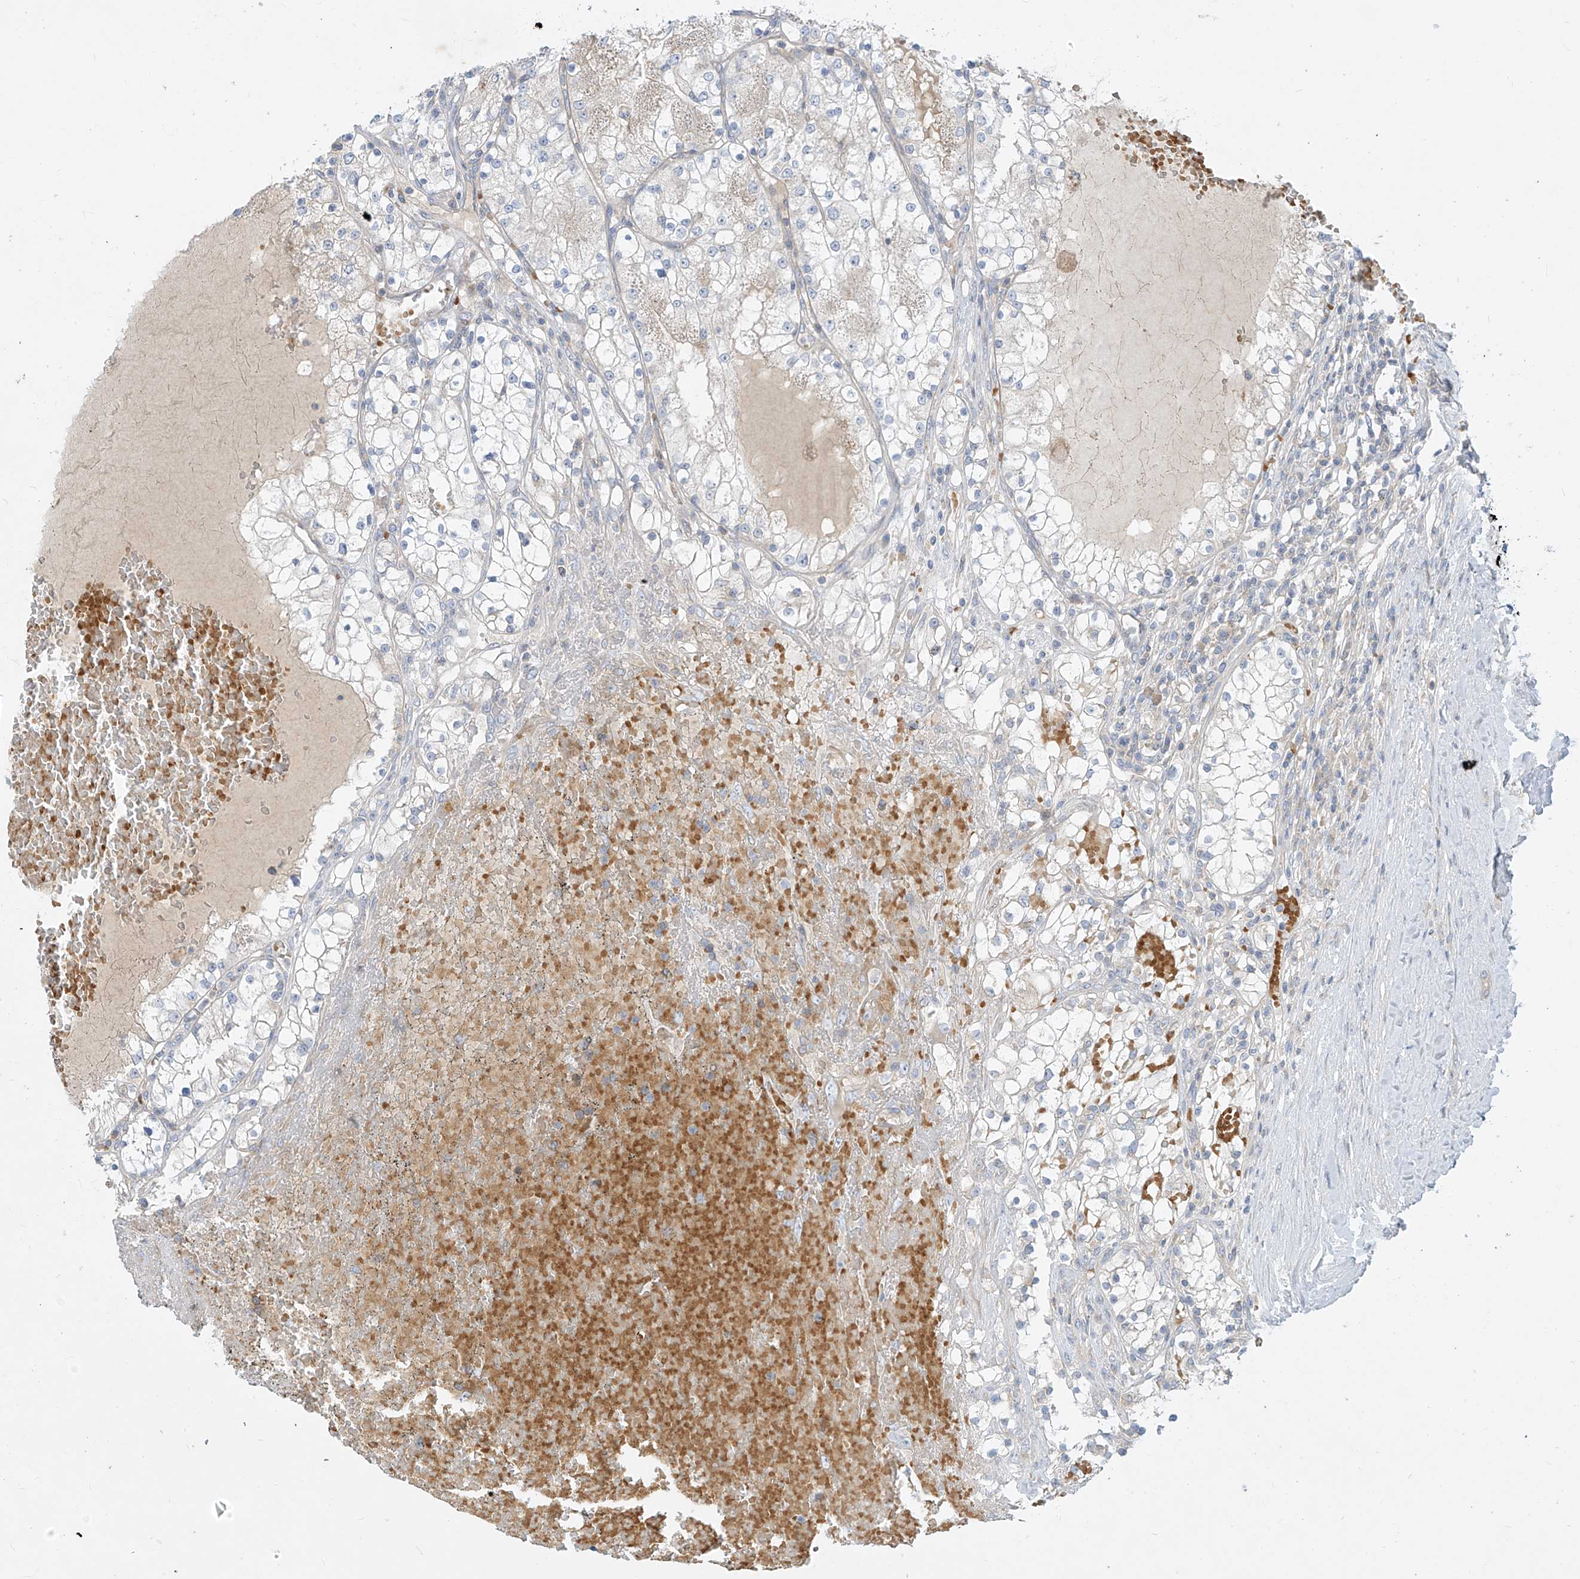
{"staining": {"intensity": "negative", "quantity": "none", "location": "none"}, "tissue": "renal cancer", "cell_type": "Tumor cells", "image_type": "cancer", "snomed": [{"axis": "morphology", "description": "Normal tissue, NOS"}, {"axis": "morphology", "description": "Adenocarcinoma, NOS"}, {"axis": "topography", "description": "Kidney"}], "caption": "High power microscopy micrograph of an IHC image of renal cancer, revealing no significant positivity in tumor cells. (Brightfield microscopy of DAB IHC at high magnification).", "gene": "DGKQ", "patient": {"sex": "male", "age": 68}}